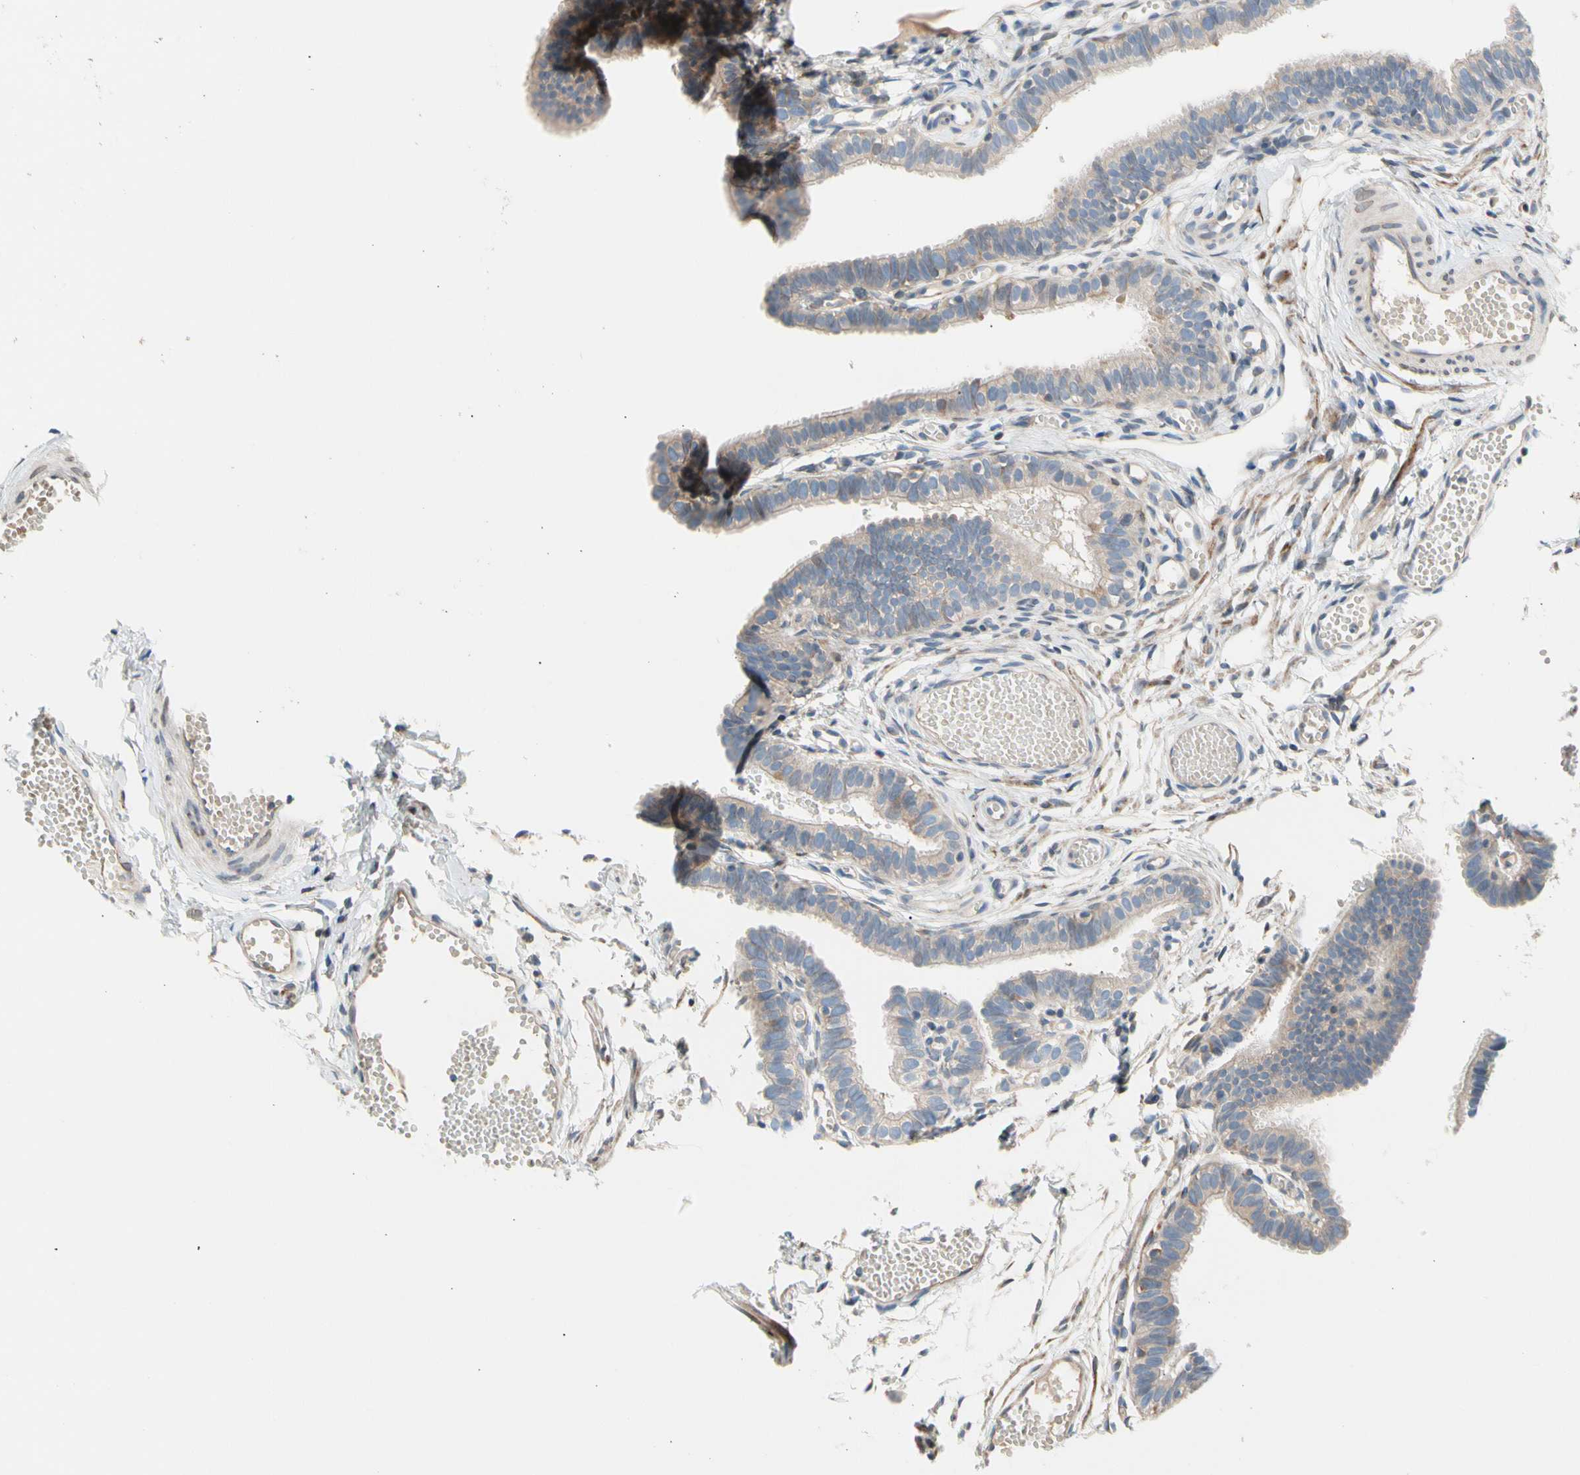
{"staining": {"intensity": "weak", "quantity": ">75%", "location": "cytoplasmic/membranous"}, "tissue": "fallopian tube", "cell_type": "Glandular cells", "image_type": "normal", "snomed": [{"axis": "morphology", "description": "Normal tissue, NOS"}, {"axis": "topography", "description": "Fallopian tube"}, {"axis": "topography", "description": "Placenta"}], "caption": "Brown immunohistochemical staining in normal fallopian tube displays weak cytoplasmic/membranous staining in about >75% of glandular cells. (DAB (3,3'-diaminobenzidine) IHC with brightfield microscopy, high magnification).", "gene": "MAP3K3", "patient": {"sex": "female", "age": 34}}